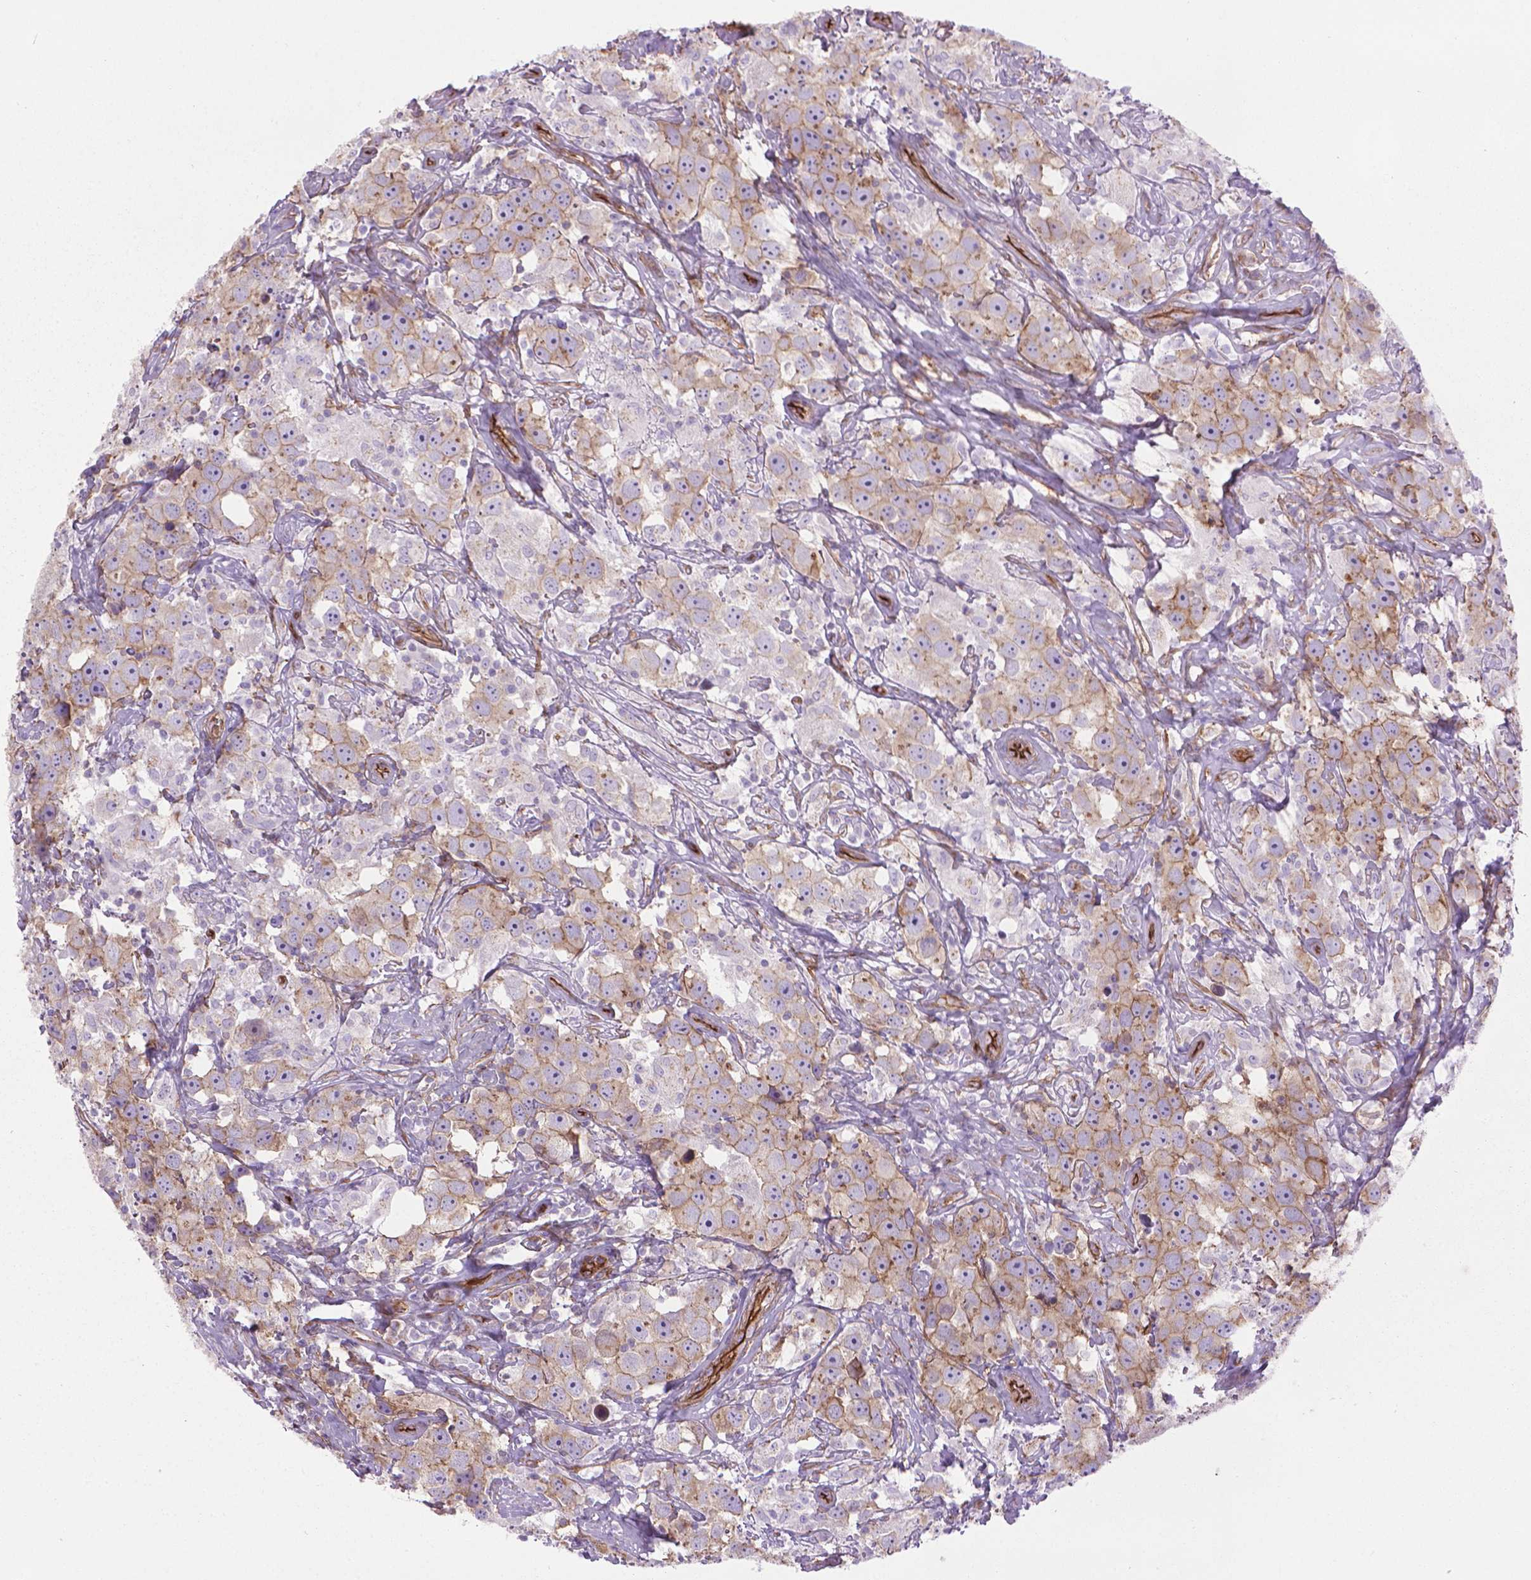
{"staining": {"intensity": "weak", "quantity": "25%-75%", "location": "cytoplasmic/membranous"}, "tissue": "testis cancer", "cell_type": "Tumor cells", "image_type": "cancer", "snomed": [{"axis": "morphology", "description": "Seminoma, NOS"}, {"axis": "topography", "description": "Testis"}], "caption": "Immunohistochemistry of human testis cancer (seminoma) reveals low levels of weak cytoplasmic/membranous positivity in approximately 25%-75% of tumor cells. Nuclei are stained in blue.", "gene": "TENT5A", "patient": {"sex": "male", "age": 49}}